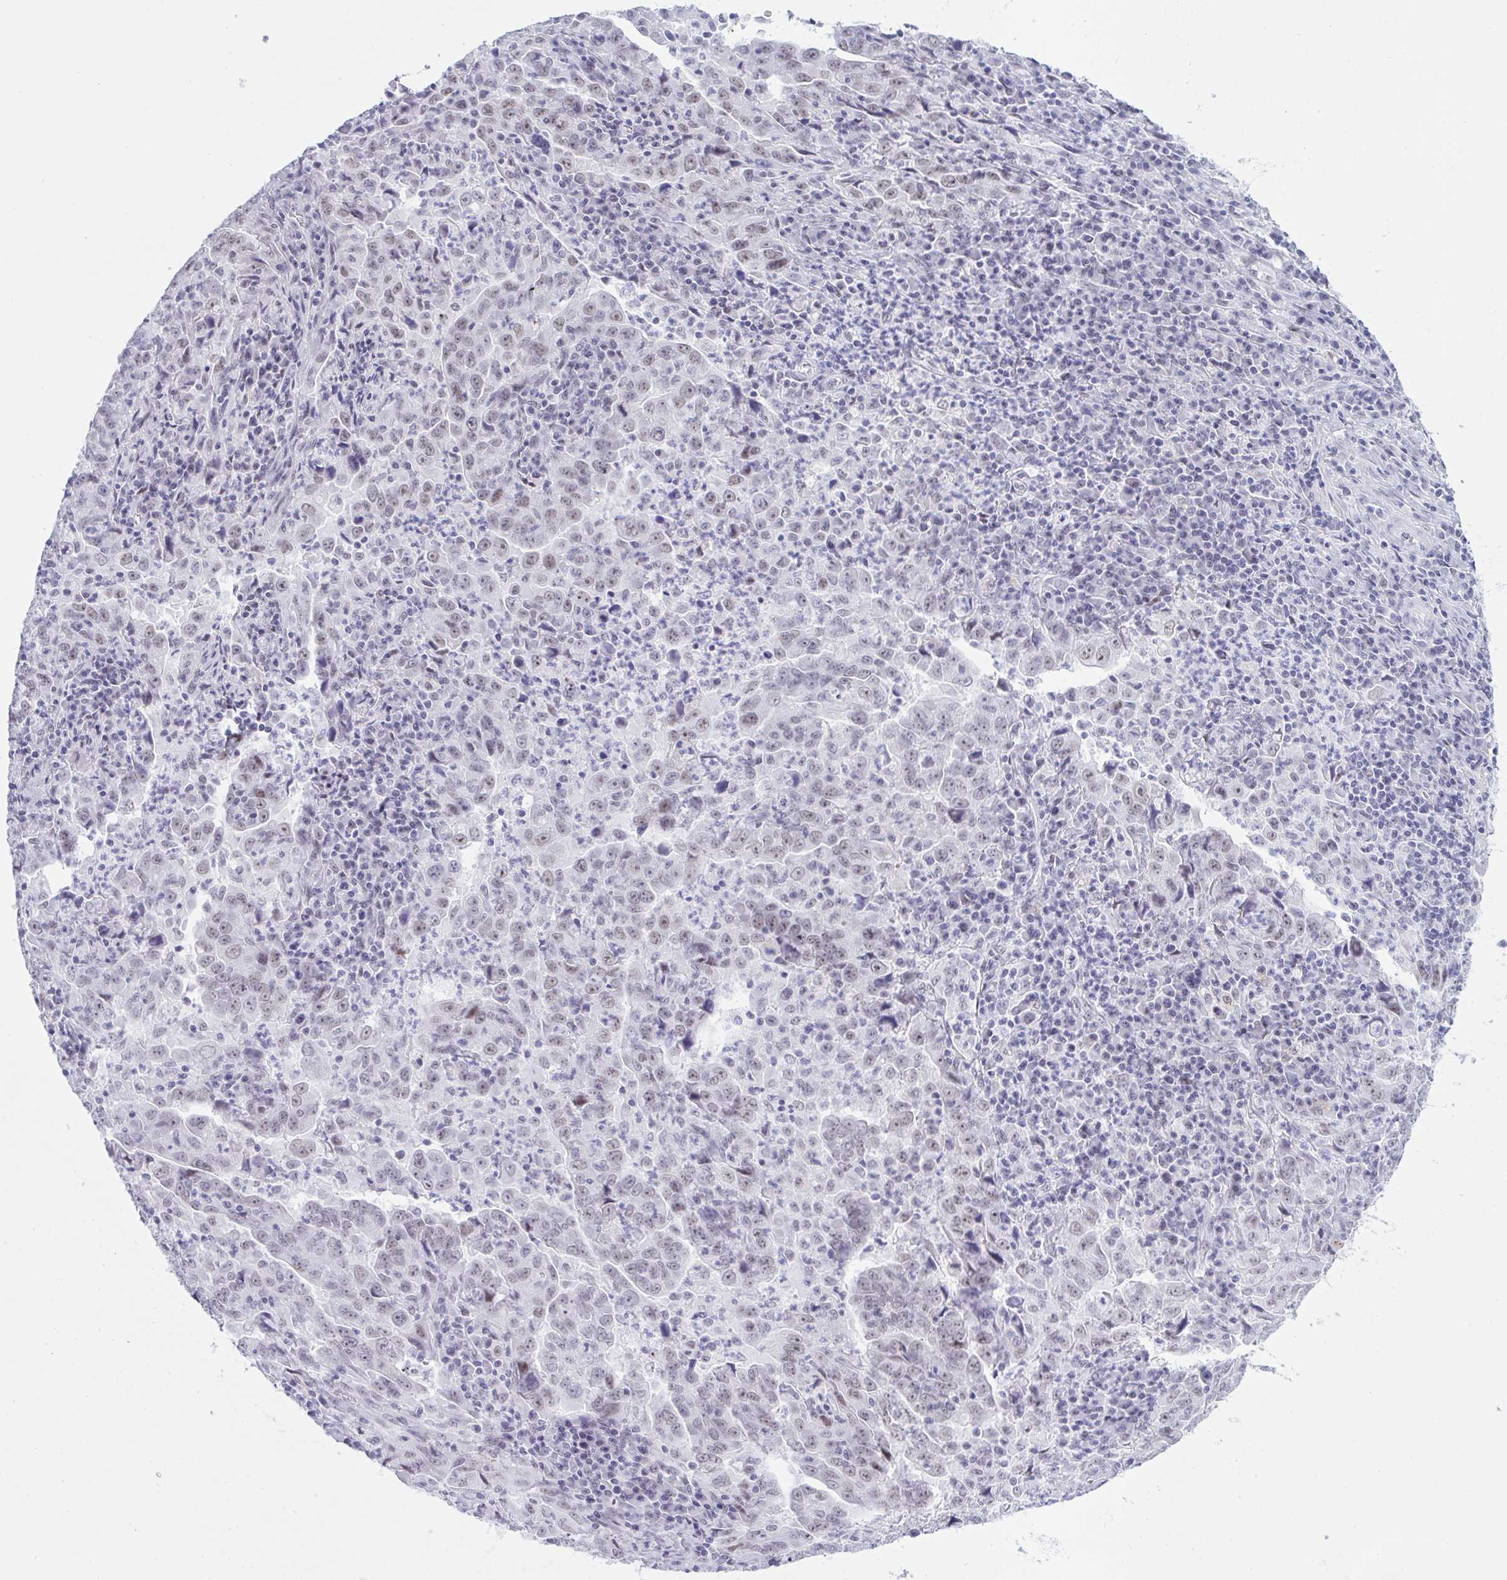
{"staining": {"intensity": "weak", "quantity": "<25%", "location": "nuclear"}, "tissue": "lung cancer", "cell_type": "Tumor cells", "image_type": "cancer", "snomed": [{"axis": "morphology", "description": "Adenocarcinoma, NOS"}, {"axis": "topography", "description": "Lung"}], "caption": "A histopathology image of lung cancer (adenocarcinoma) stained for a protein exhibits no brown staining in tumor cells.", "gene": "ELN", "patient": {"sex": "male", "age": 67}}